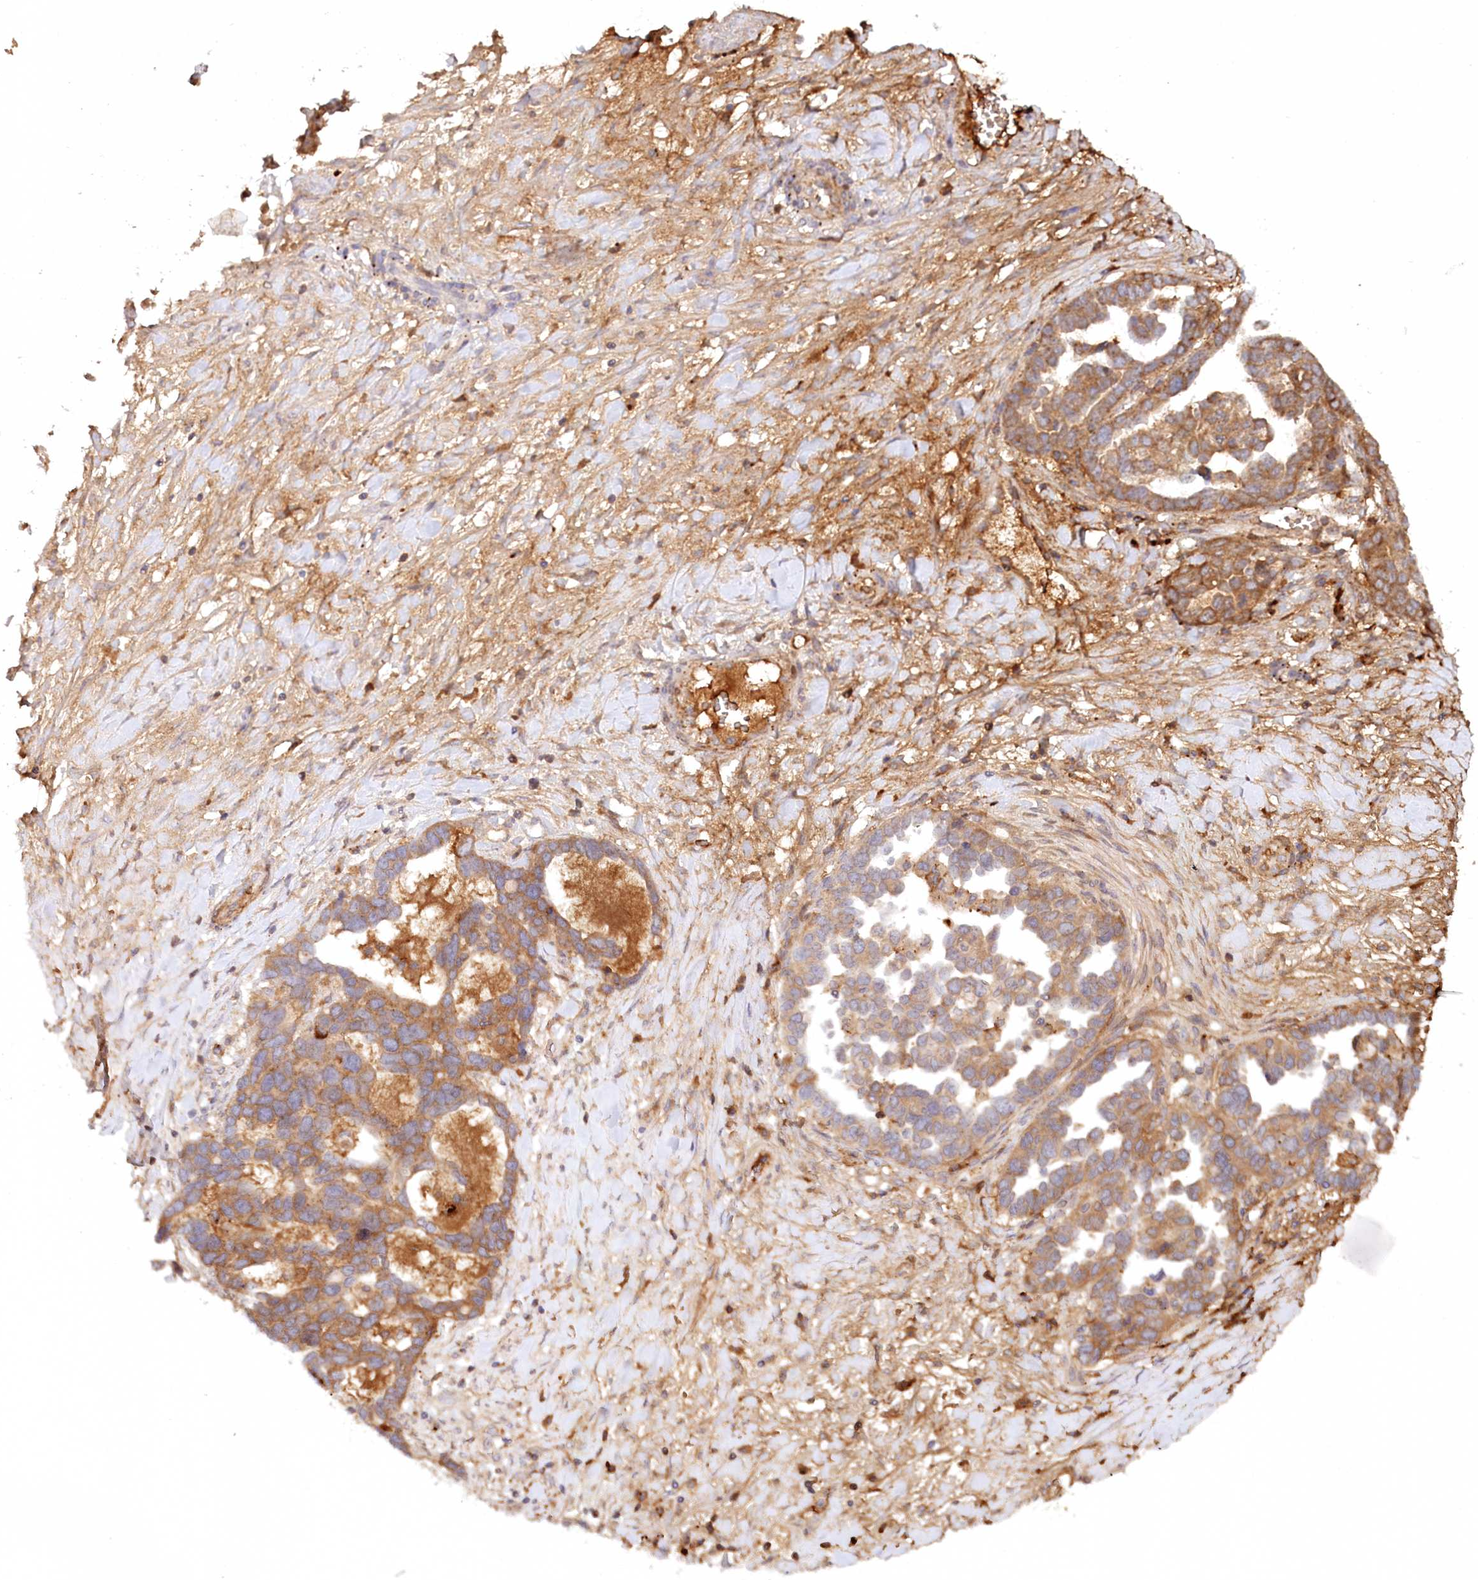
{"staining": {"intensity": "moderate", "quantity": ">75%", "location": "cytoplasmic/membranous"}, "tissue": "ovarian cancer", "cell_type": "Tumor cells", "image_type": "cancer", "snomed": [{"axis": "morphology", "description": "Cystadenocarcinoma, serous, NOS"}, {"axis": "topography", "description": "Ovary"}], "caption": "Human serous cystadenocarcinoma (ovarian) stained with a brown dye displays moderate cytoplasmic/membranous positive expression in approximately >75% of tumor cells.", "gene": "PSAPL1", "patient": {"sex": "female", "age": 54}}